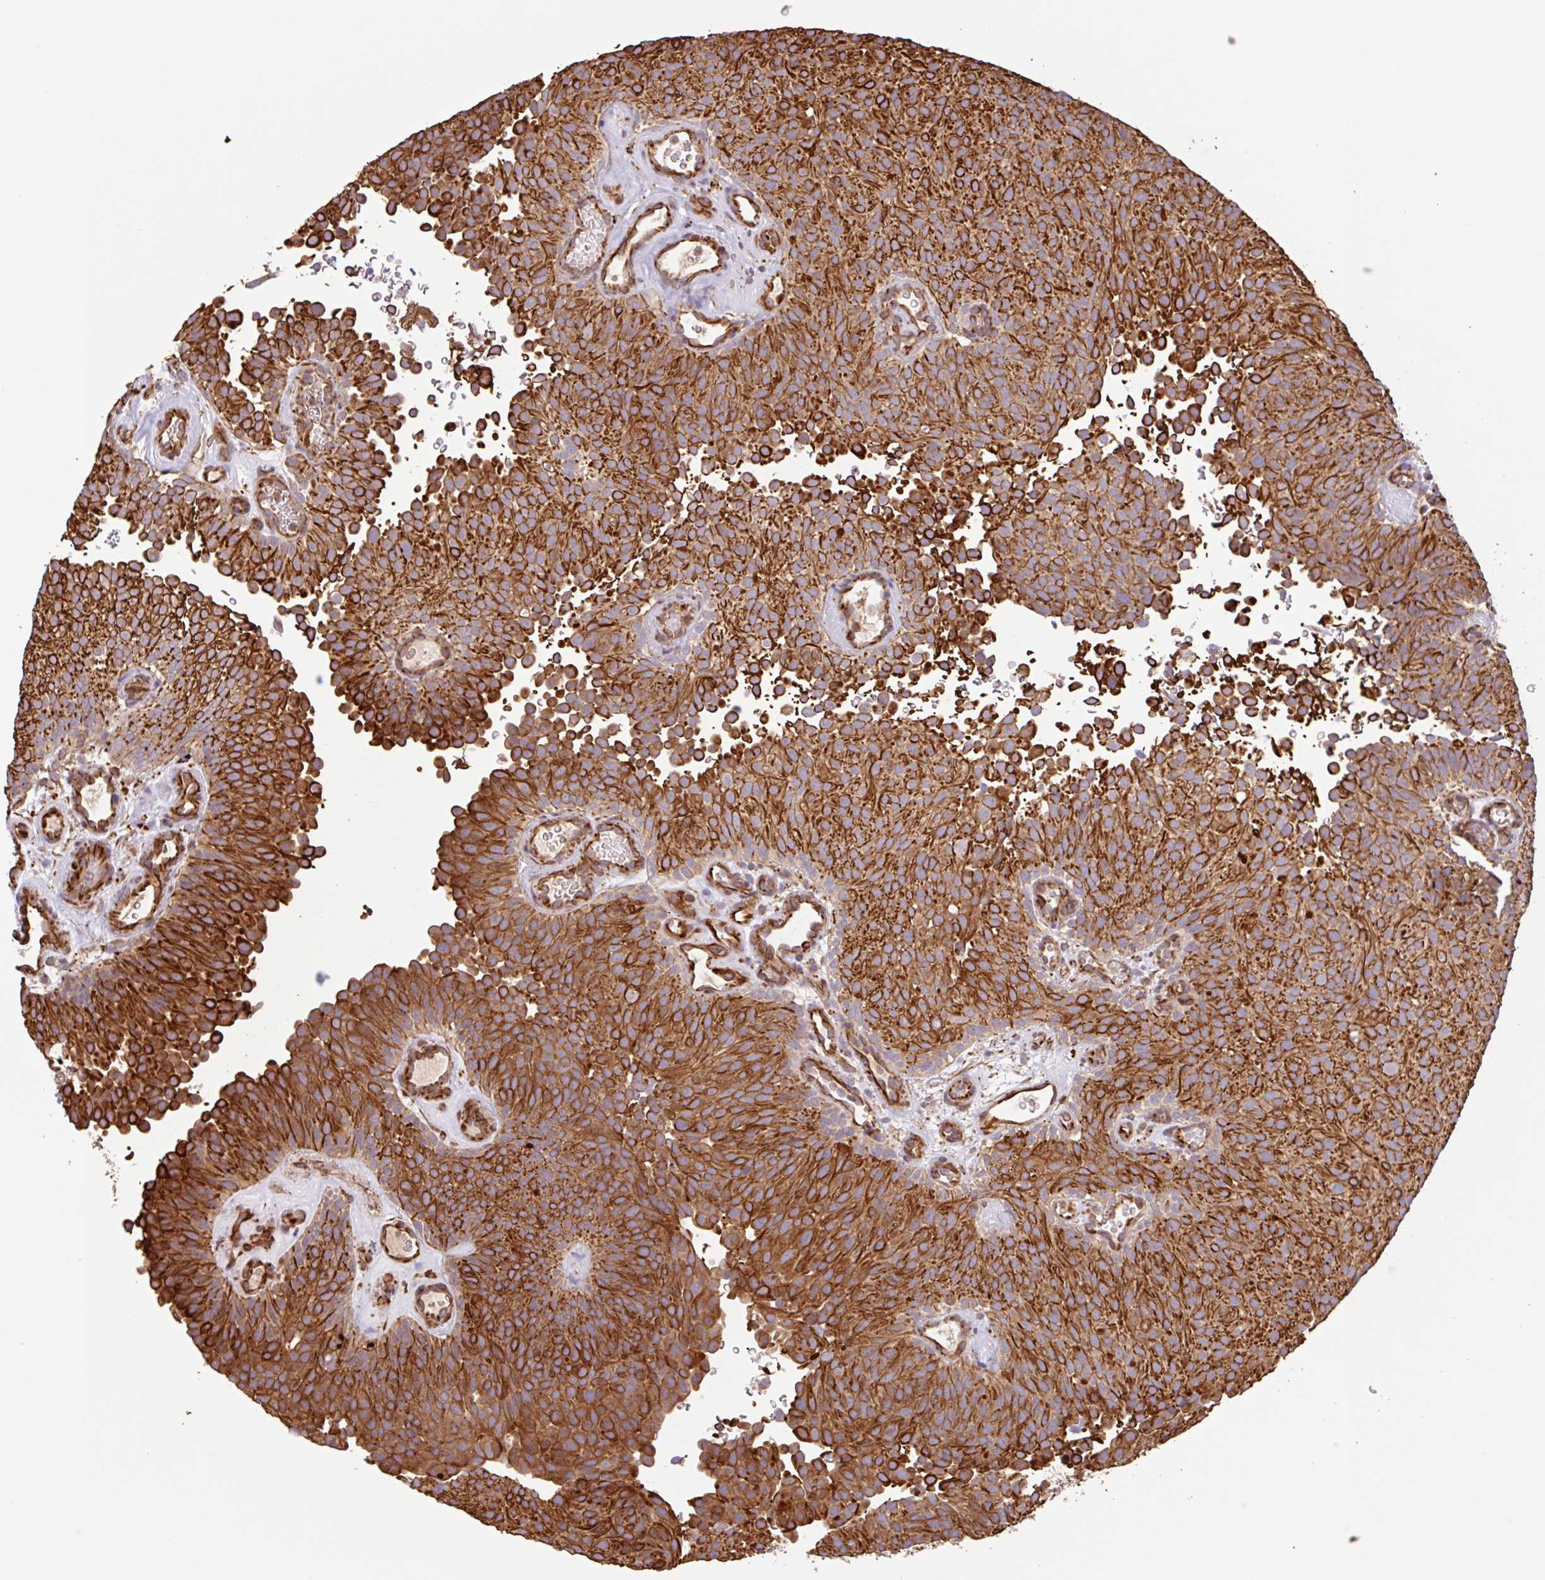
{"staining": {"intensity": "strong", "quantity": ">75%", "location": "cytoplasmic/membranous"}, "tissue": "urothelial cancer", "cell_type": "Tumor cells", "image_type": "cancer", "snomed": [{"axis": "morphology", "description": "Urothelial carcinoma, Low grade"}, {"axis": "topography", "description": "Urinary bladder"}], "caption": "Immunohistochemistry (IHC) of human low-grade urothelial carcinoma demonstrates high levels of strong cytoplasmic/membranous staining in about >75% of tumor cells.", "gene": "ZNF790", "patient": {"sex": "male", "age": 78}}